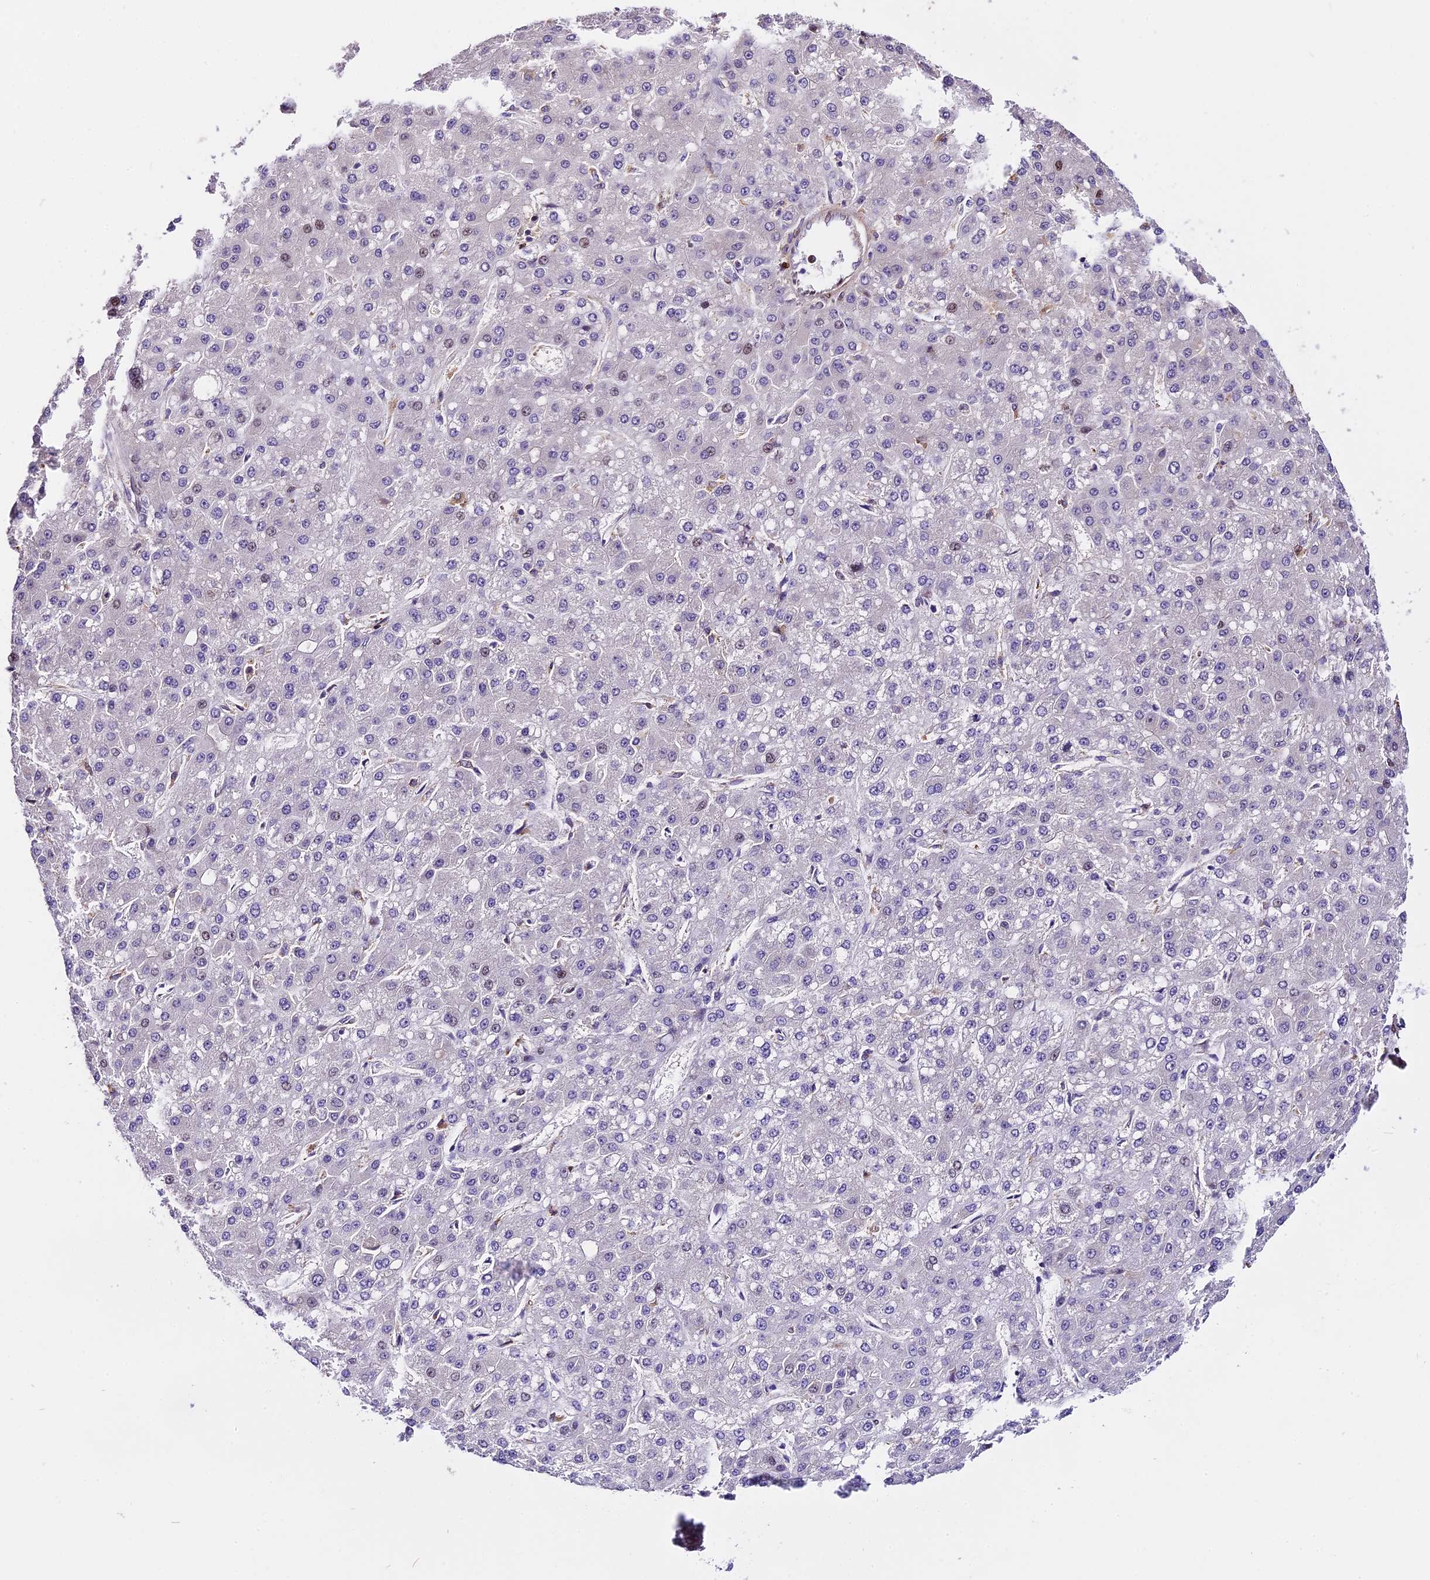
{"staining": {"intensity": "negative", "quantity": "none", "location": "none"}, "tissue": "liver cancer", "cell_type": "Tumor cells", "image_type": "cancer", "snomed": [{"axis": "morphology", "description": "Carcinoma, Hepatocellular, NOS"}, {"axis": "topography", "description": "Liver"}], "caption": "DAB (3,3'-diaminobenzidine) immunohistochemical staining of human hepatocellular carcinoma (liver) exhibits no significant expression in tumor cells.", "gene": "HERPUD1", "patient": {"sex": "male", "age": 67}}